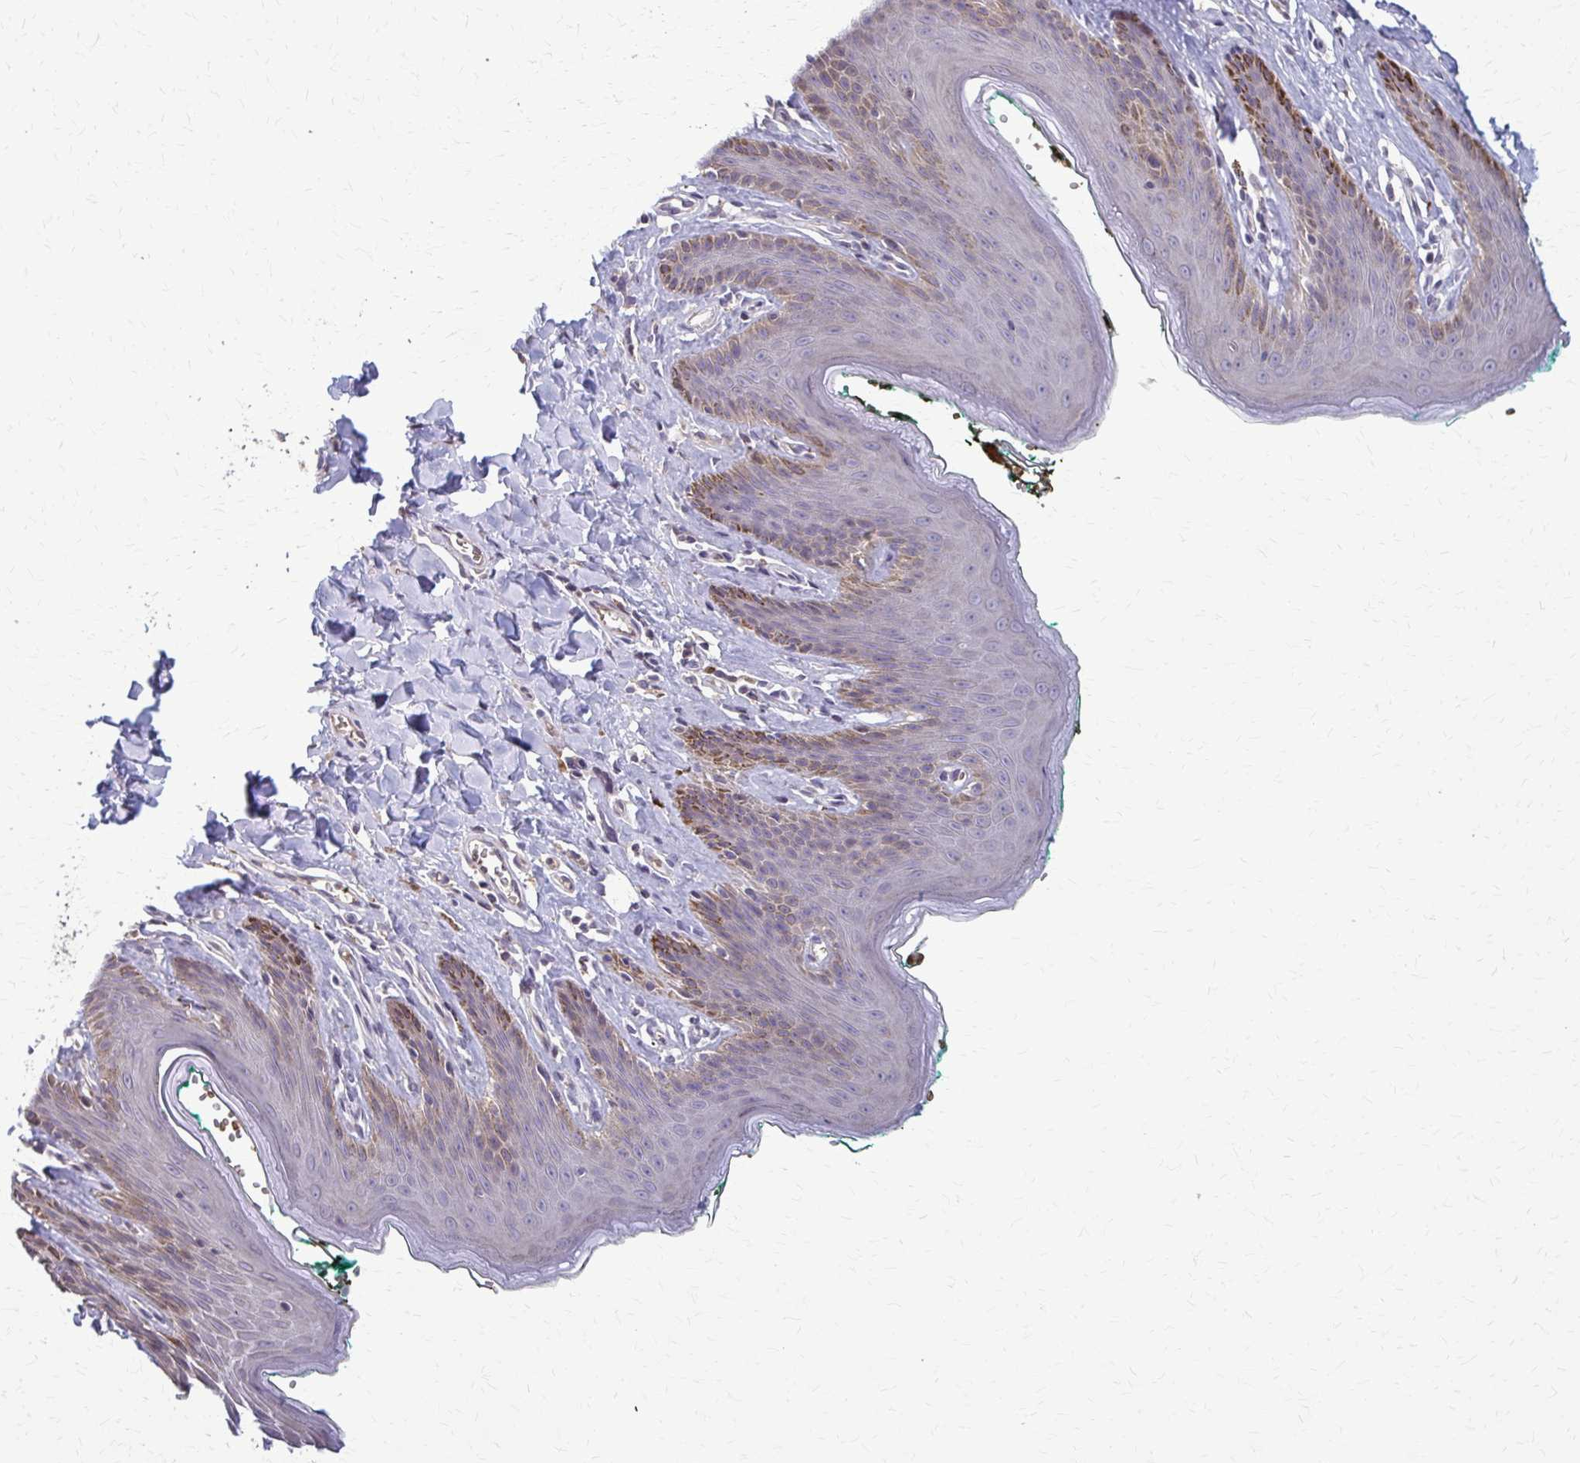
{"staining": {"intensity": "moderate", "quantity": "<25%", "location": "cytoplasmic/membranous,nuclear"}, "tissue": "skin", "cell_type": "Epidermal cells", "image_type": "normal", "snomed": [{"axis": "morphology", "description": "Normal tissue, NOS"}, {"axis": "topography", "description": "Vulva"}, {"axis": "topography", "description": "Peripheral nerve tissue"}], "caption": "A photomicrograph of skin stained for a protein reveals moderate cytoplasmic/membranous,nuclear brown staining in epidermal cells.", "gene": "ZNF34", "patient": {"sex": "female", "age": 66}}